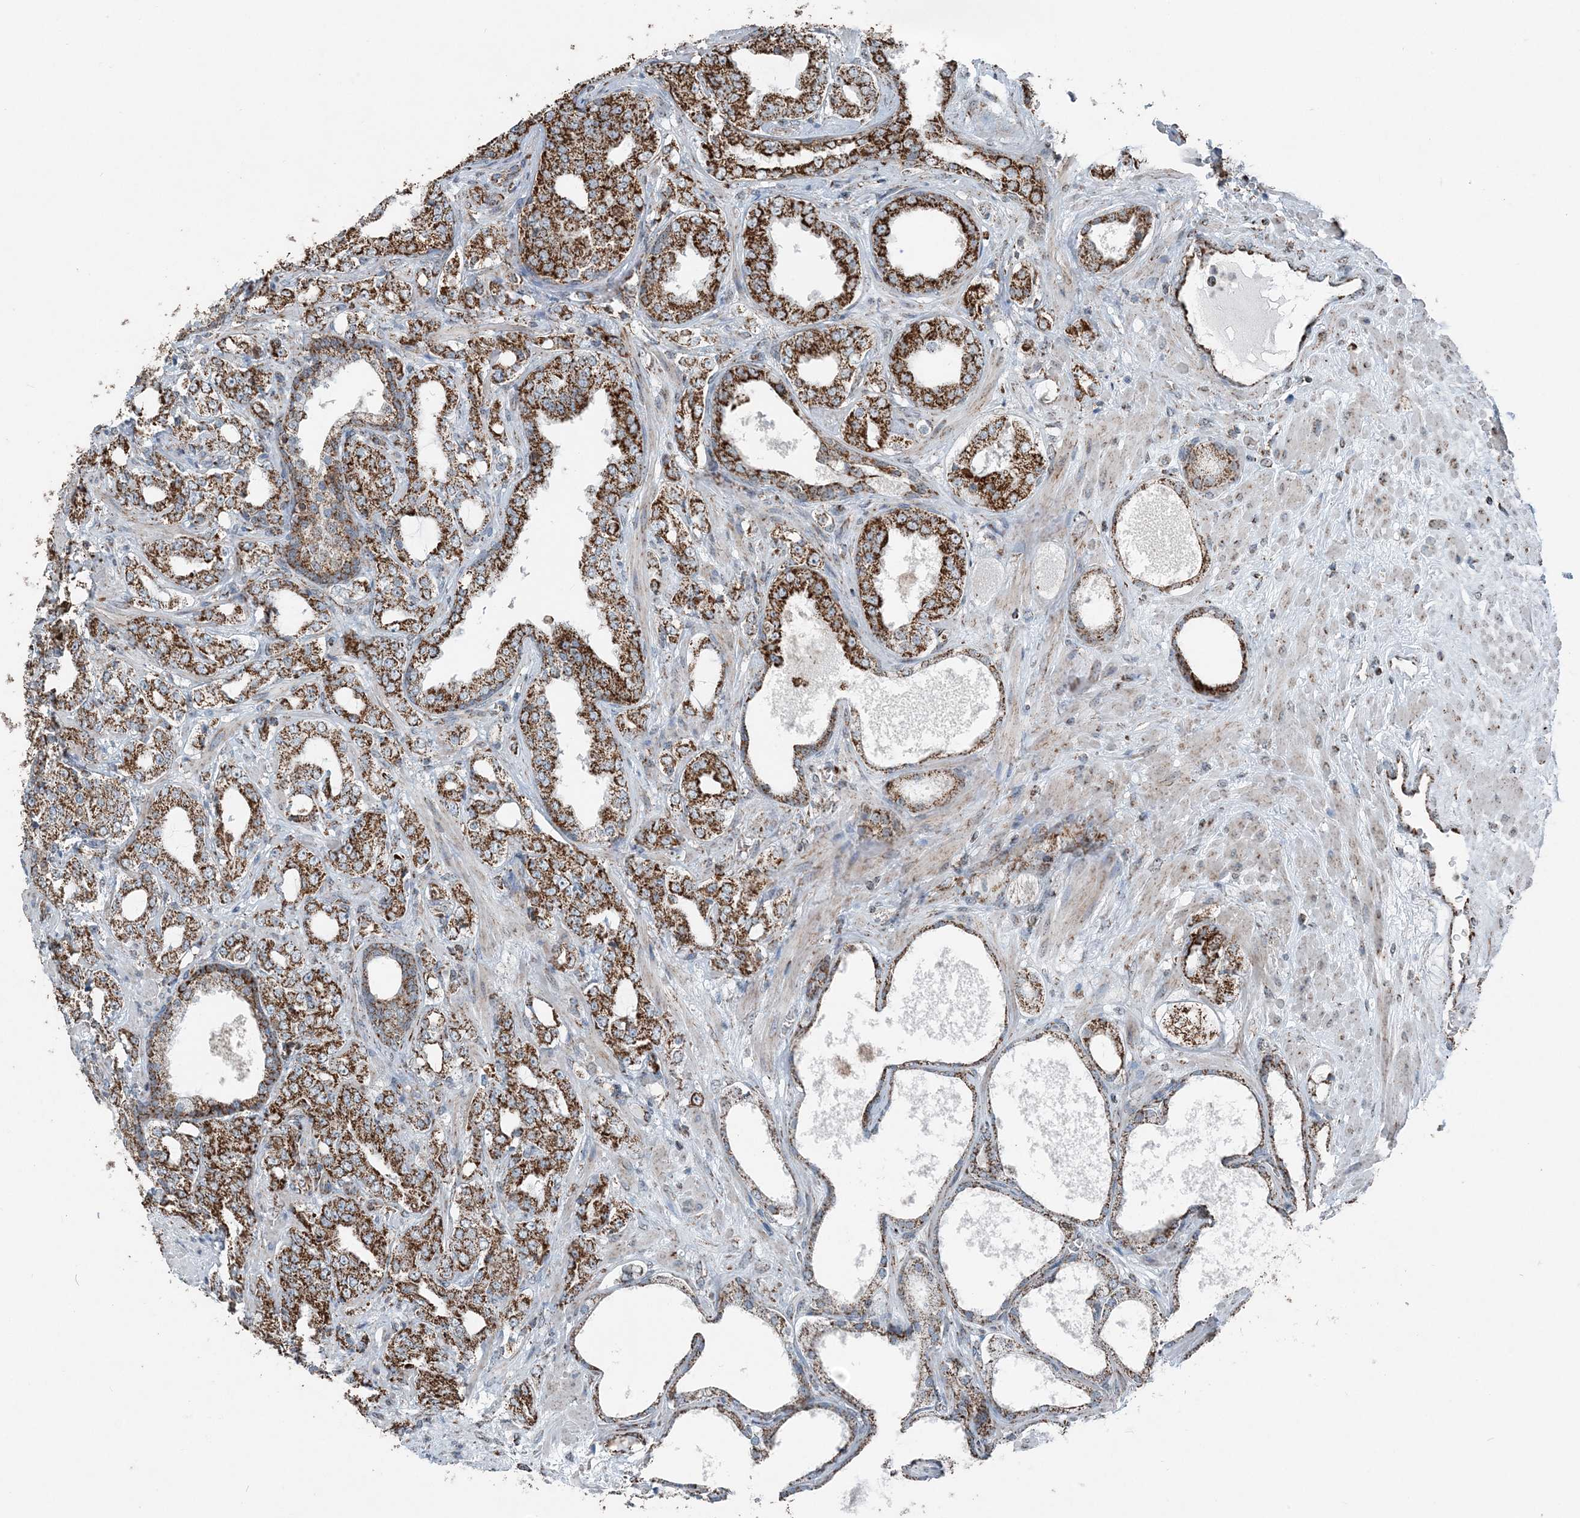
{"staining": {"intensity": "strong", "quantity": ">75%", "location": "cytoplasmic/membranous"}, "tissue": "prostate cancer", "cell_type": "Tumor cells", "image_type": "cancer", "snomed": [{"axis": "morphology", "description": "Adenocarcinoma, High grade"}, {"axis": "topography", "description": "Prostate"}], "caption": "IHC of human prostate cancer (high-grade adenocarcinoma) reveals high levels of strong cytoplasmic/membranous positivity in about >75% of tumor cells.", "gene": "SUCLG1", "patient": {"sex": "male", "age": 64}}